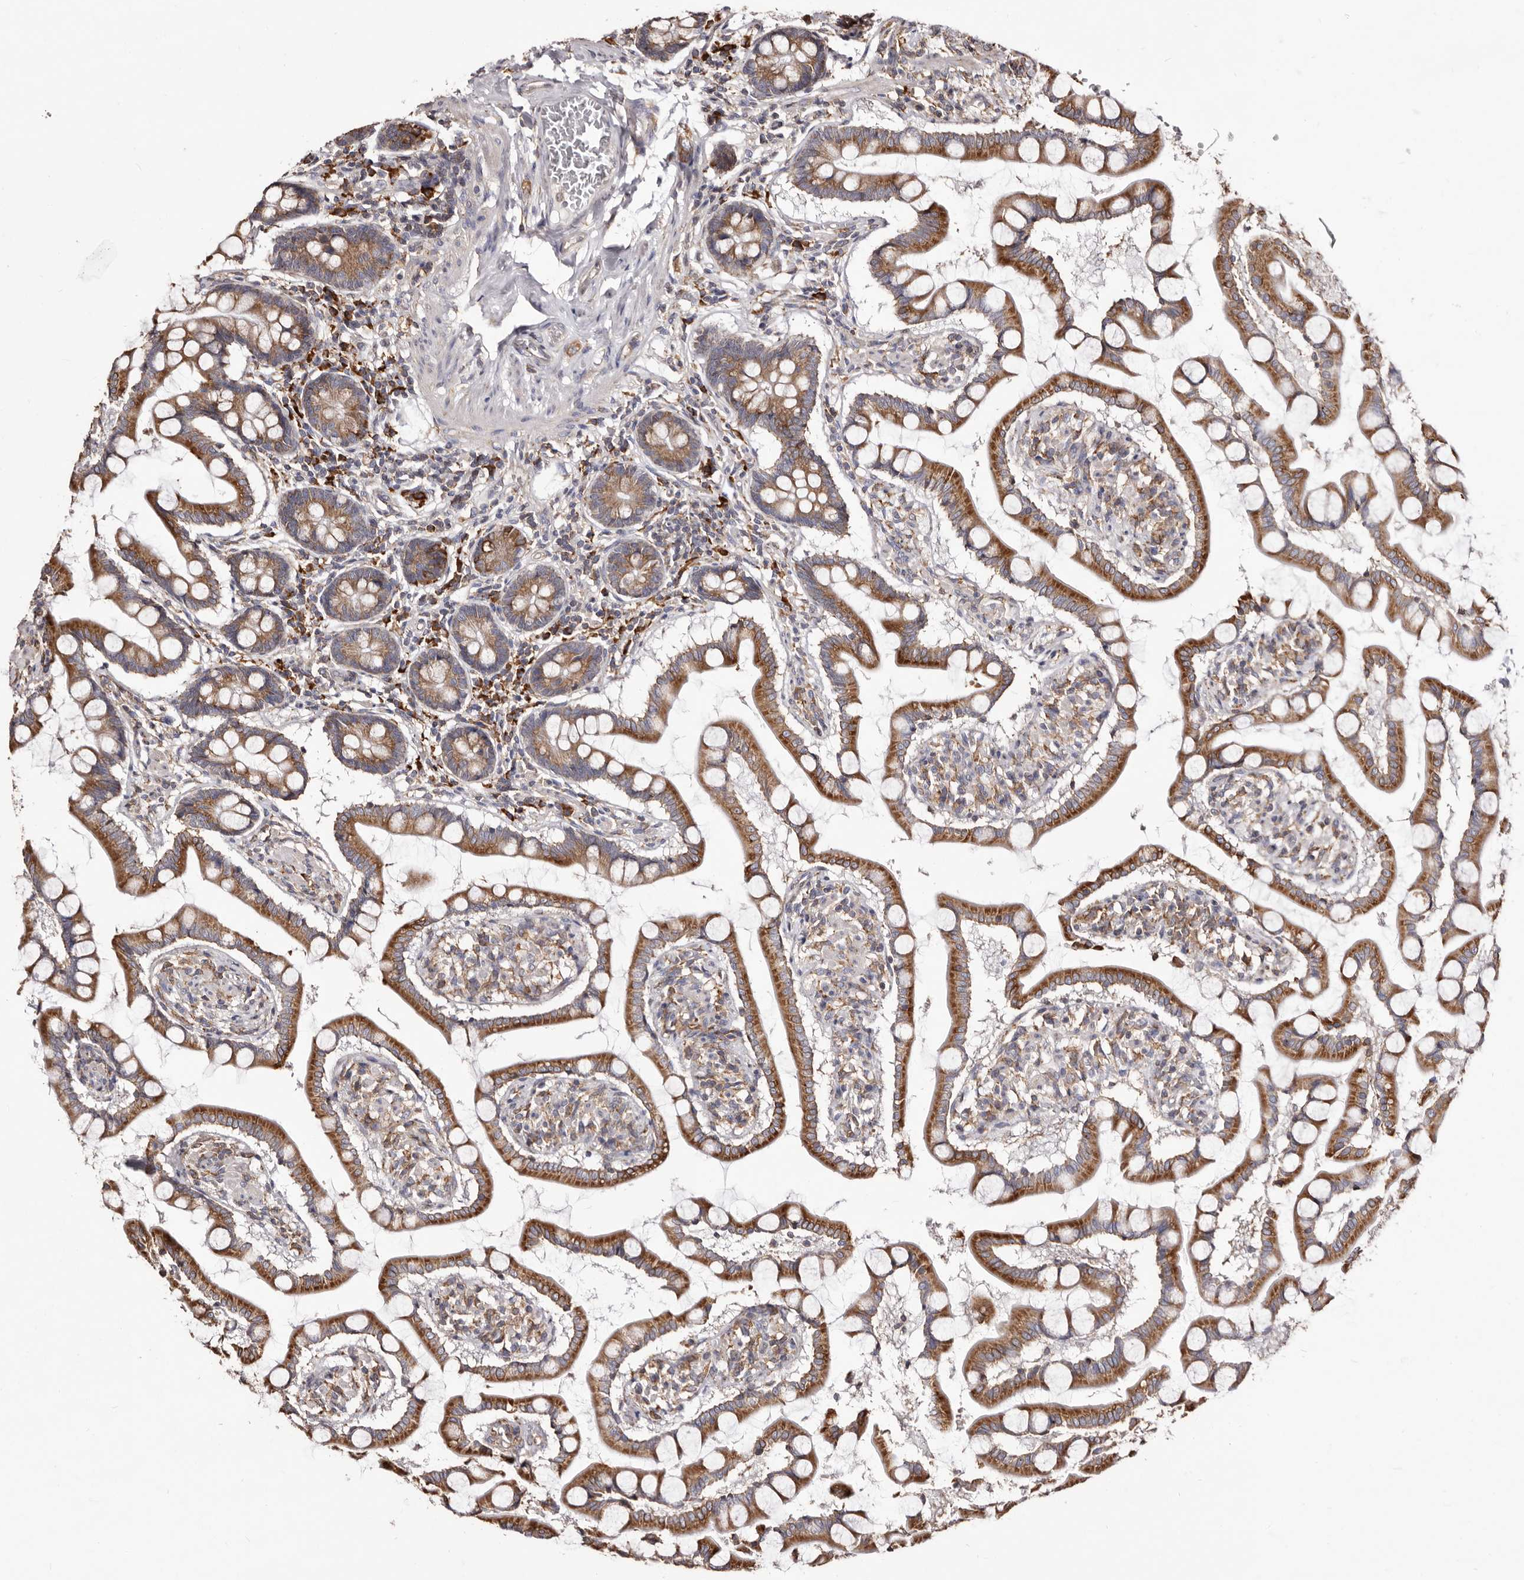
{"staining": {"intensity": "moderate", "quantity": ">75%", "location": "cytoplasmic/membranous"}, "tissue": "small intestine", "cell_type": "Glandular cells", "image_type": "normal", "snomed": [{"axis": "morphology", "description": "Normal tissue, NOS"}, {"axis": "topography", "description": "Small intestine"}], "caption": "Moderate cytoplasmic/membranous expression is appreciated in approximately >75% of glandular cells in benign small intestine.", "gene": "ACBD6", "patient": {"sex": "male", "age": 41}}